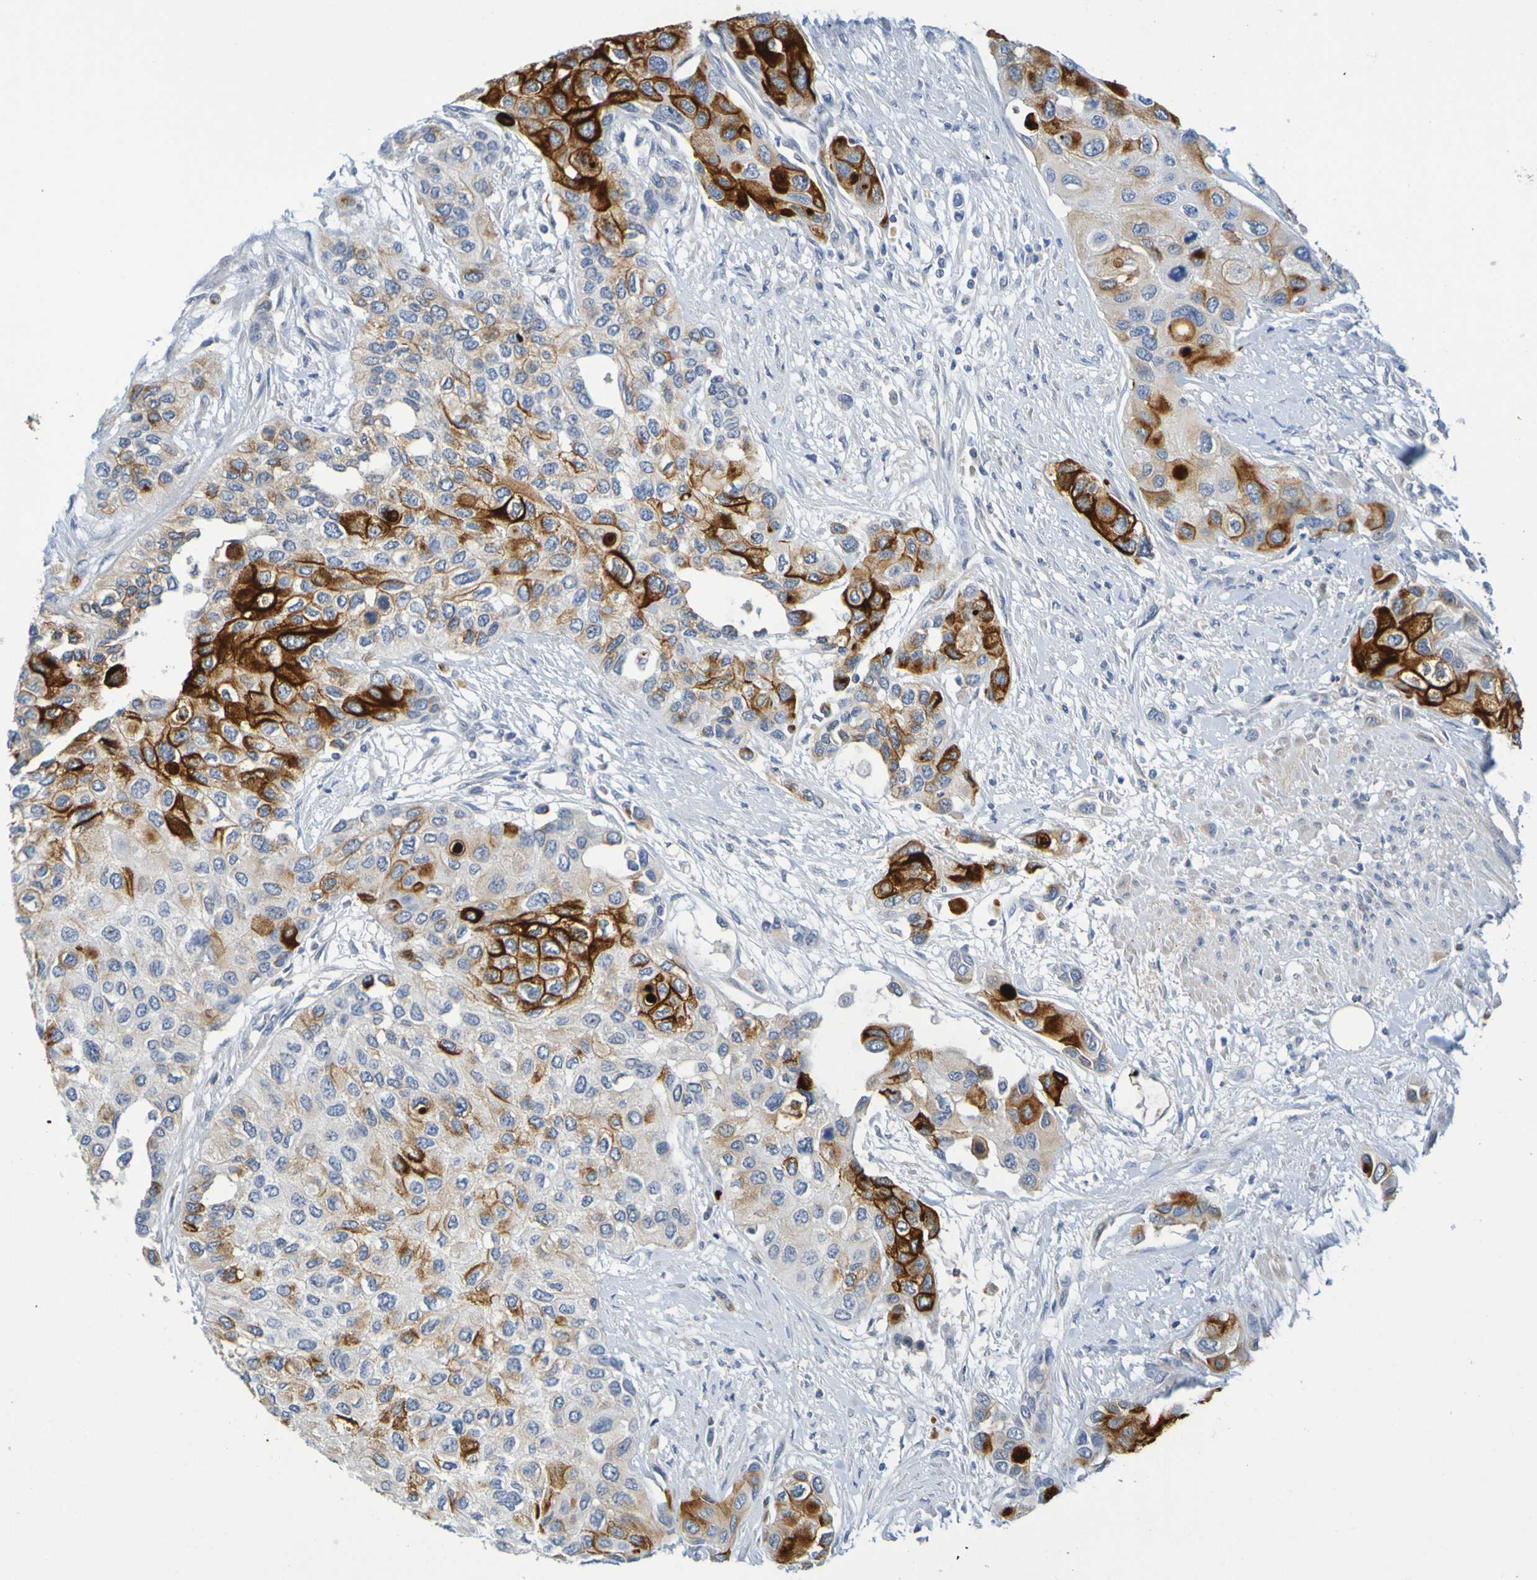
{"staining": {"intensity": "strong", "quantity": "25%-75%", "location": "cytoplasmic/membranous"}, "tissue": "urothelial cancer", "cell_type": "Tumor cells", "image_type": "cancer", "snomed": [{"axis": "morphology", "description": "Urothelial carcinoma, High grade"}, {"axis": "topography", "description": "Urinary bladder"}], "caption": "Protein expression analysis of urothelial cancer displays strong cytoplasmic/membranous staining in about 25%-75% of tumor cells.", "gene": "IL10", "patient": {"sex": "female", "age": 56}}